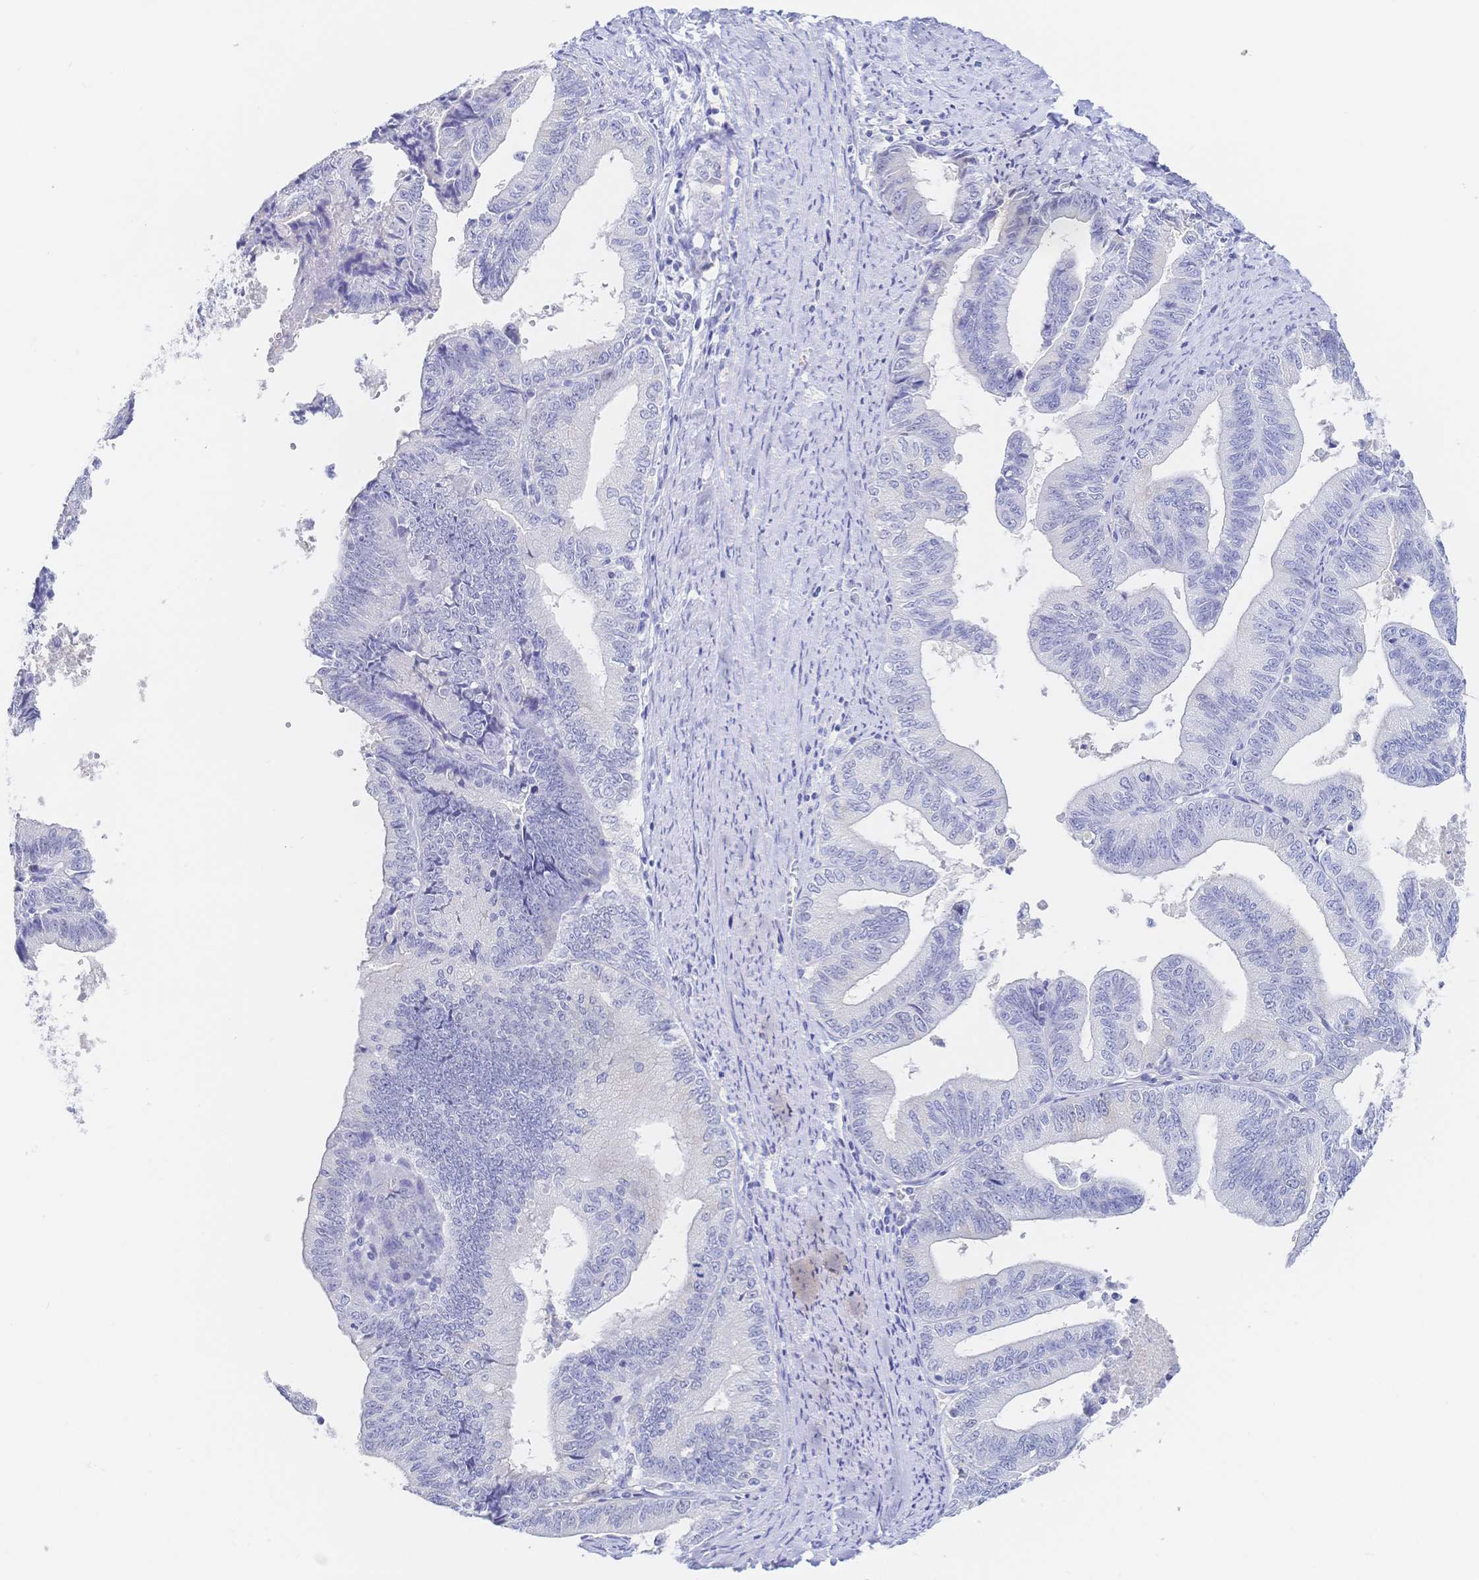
{"staining": {"intensity": "negative", "quantity": "none", "location": "none"}, "tissue": "endometrial cancer", "cell_type": "Tumor cells", "image_type": "cancer", "snomed": [{"axis": "morphology", "description": "Adenocarcinoma, NOS"}, {"axis": "topography", "description": "Endometrium"}], "caption": "Endometrial cancer was stained to show a protein in brown. There is no significant staining in tumor cells. The staining is performed using DAB brown chromogen with nuclei counter-stained in using hematoxylin.", "gene": "RRM1", "patient": {"sex": "female", "age": 65}}